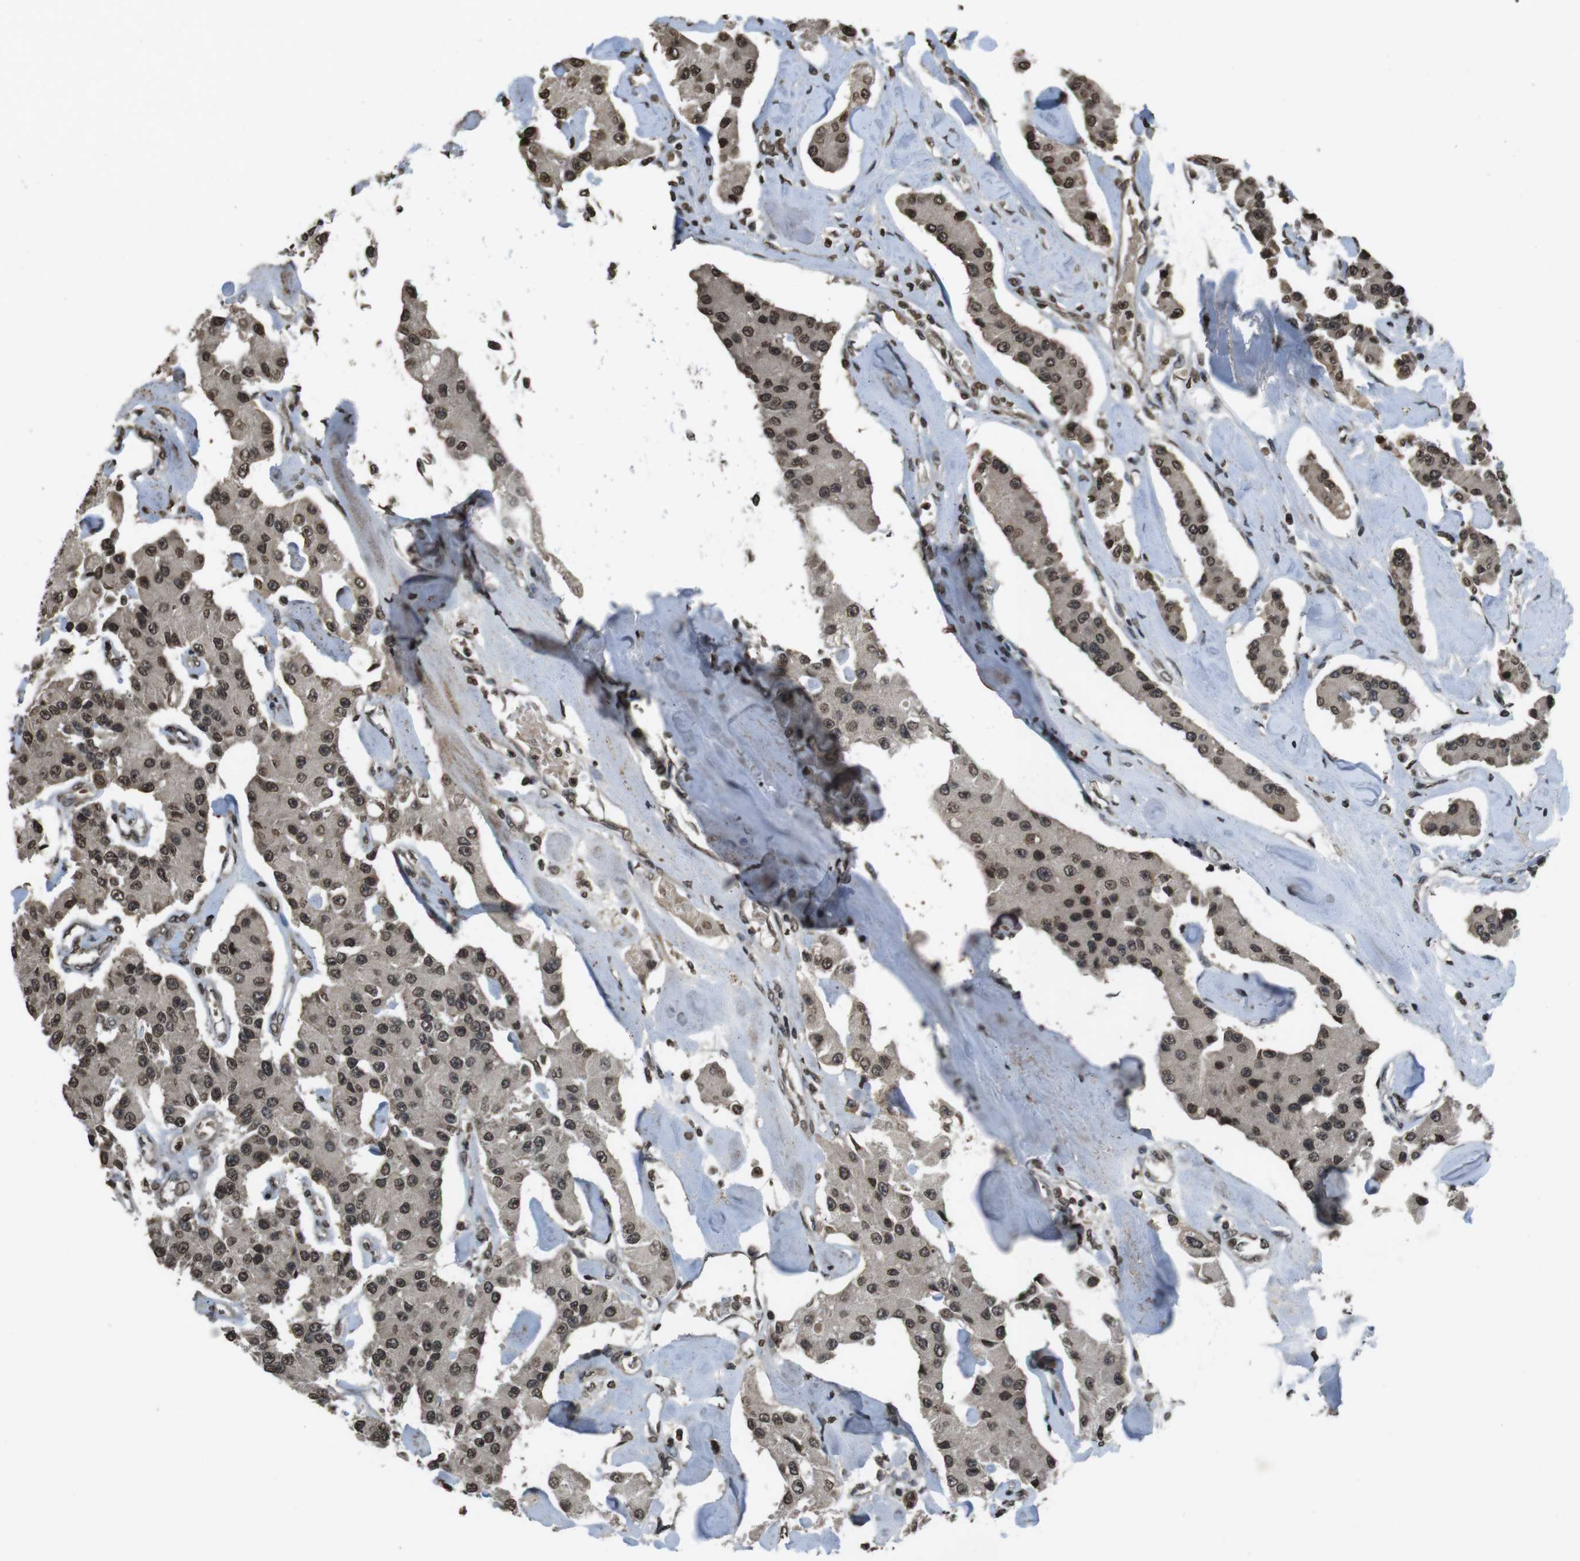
{"staining": {"intensity": "strong", "quantity": ">75%", "location": "nuclear"}, "tissue": "carcinoid", "cell_type": "Tumor cells", "image_type": "cancer", "snomed": [{"axis": "morphology", "description": "Carcinoid, malignant, NOS"}, {"axis": "topography", "description": "Pancreas"}], "caption": "IHC histopathology image of carcinoid stained for a protein (brown), which demonstrates high levels of strong nuclear staining in approximately >75% of tumor cells.", "gene": "MAF", "patient": {"sex": "male", "age": 41}}